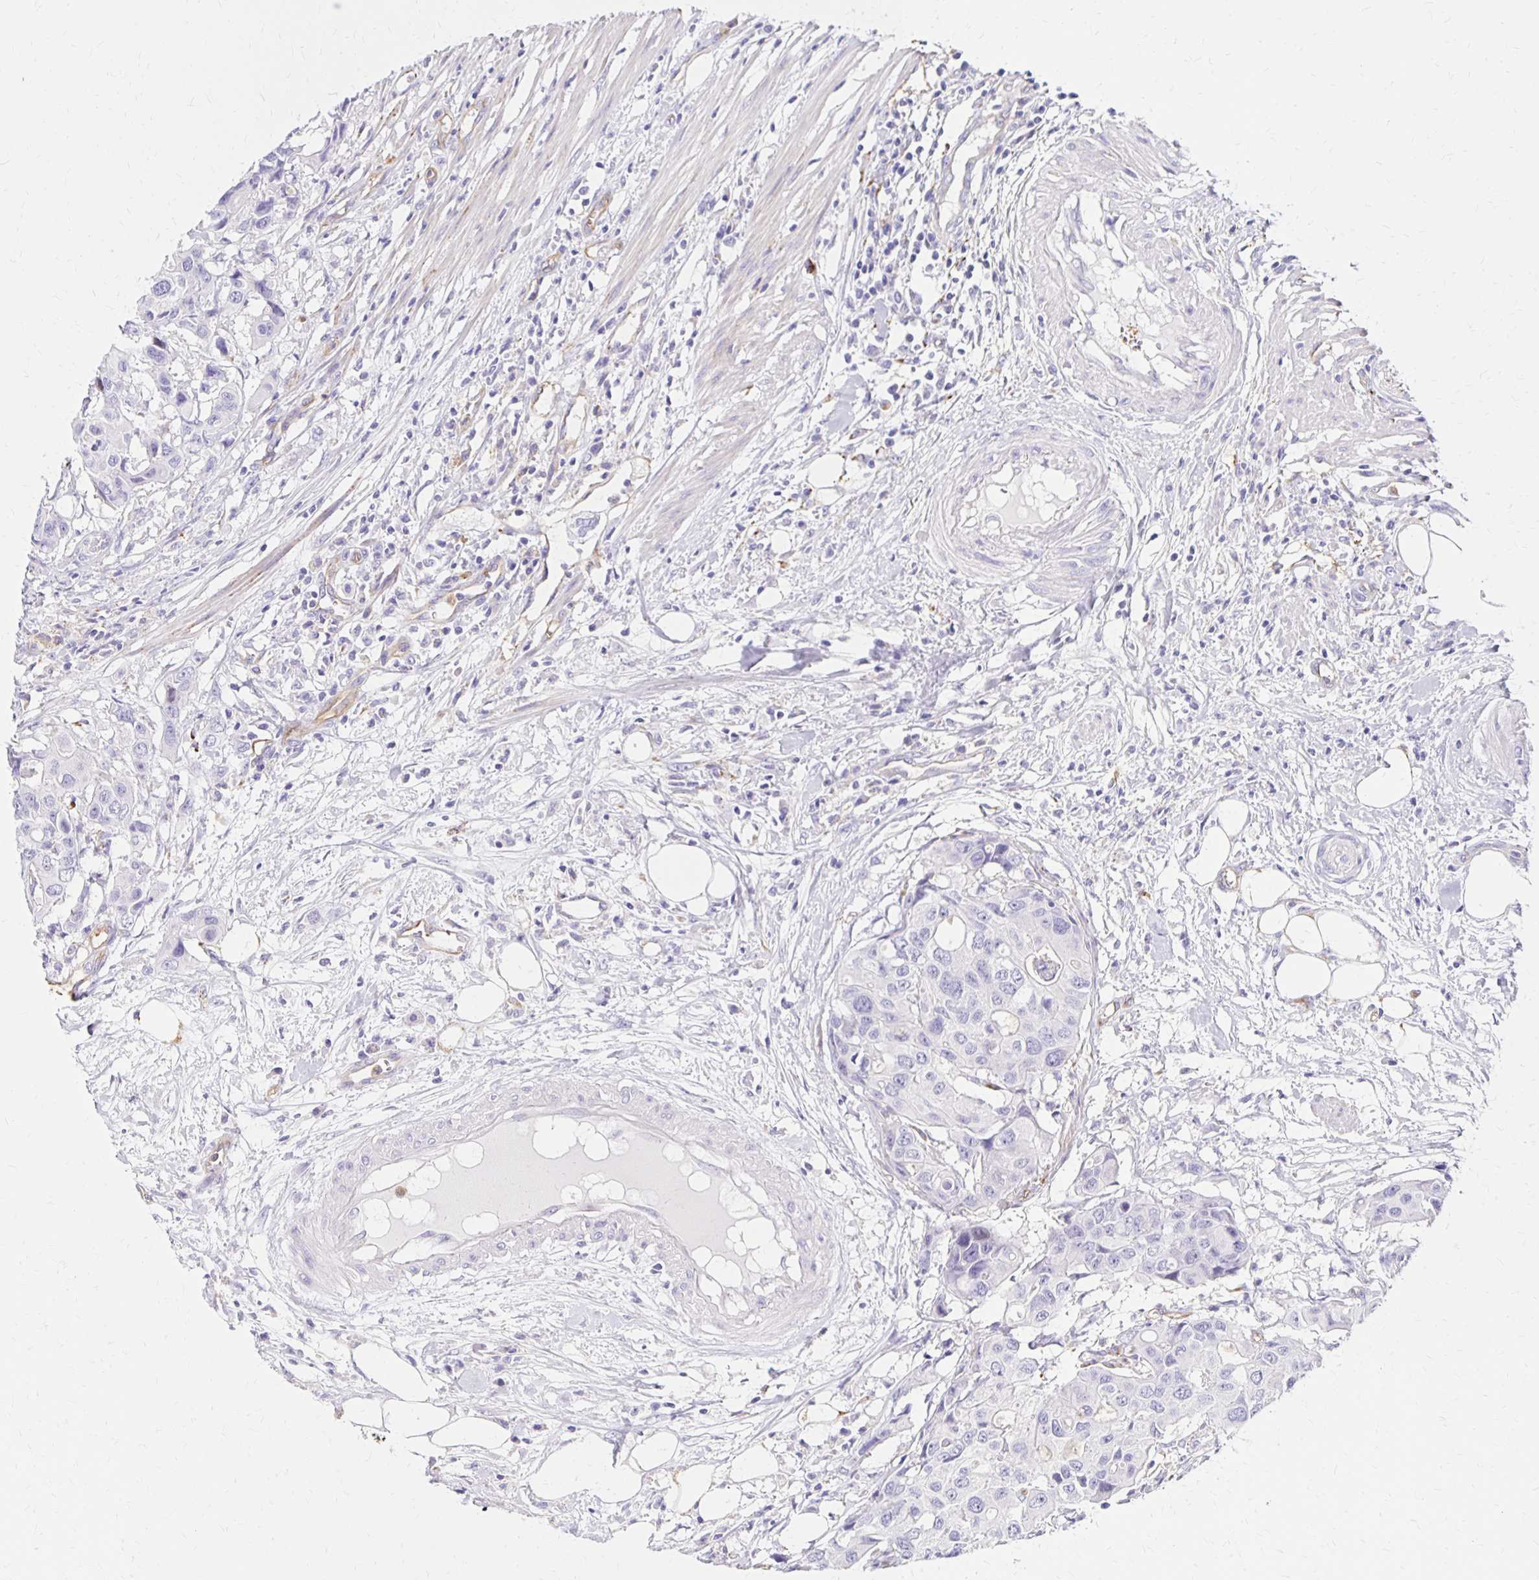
{"staining": {"intensity": "negative", "quantity": "none", "location": "none"}, "tissue": "colorectal cancer", "cell_type": "Tumor cells", "image_type": "cancer", "snomed": [{"axis": "morphology", "description": "Adenocarcinoma, NOS"}, {"axis": "topography", "description": "Colon"}], "caption": "A high-resolution photomicrograph shows IHC staining of colorectal cancer, which shows no significant expression in tumor cells.", "gene": "TTYH1", "patient": {"sex": "male", "age": 77}}